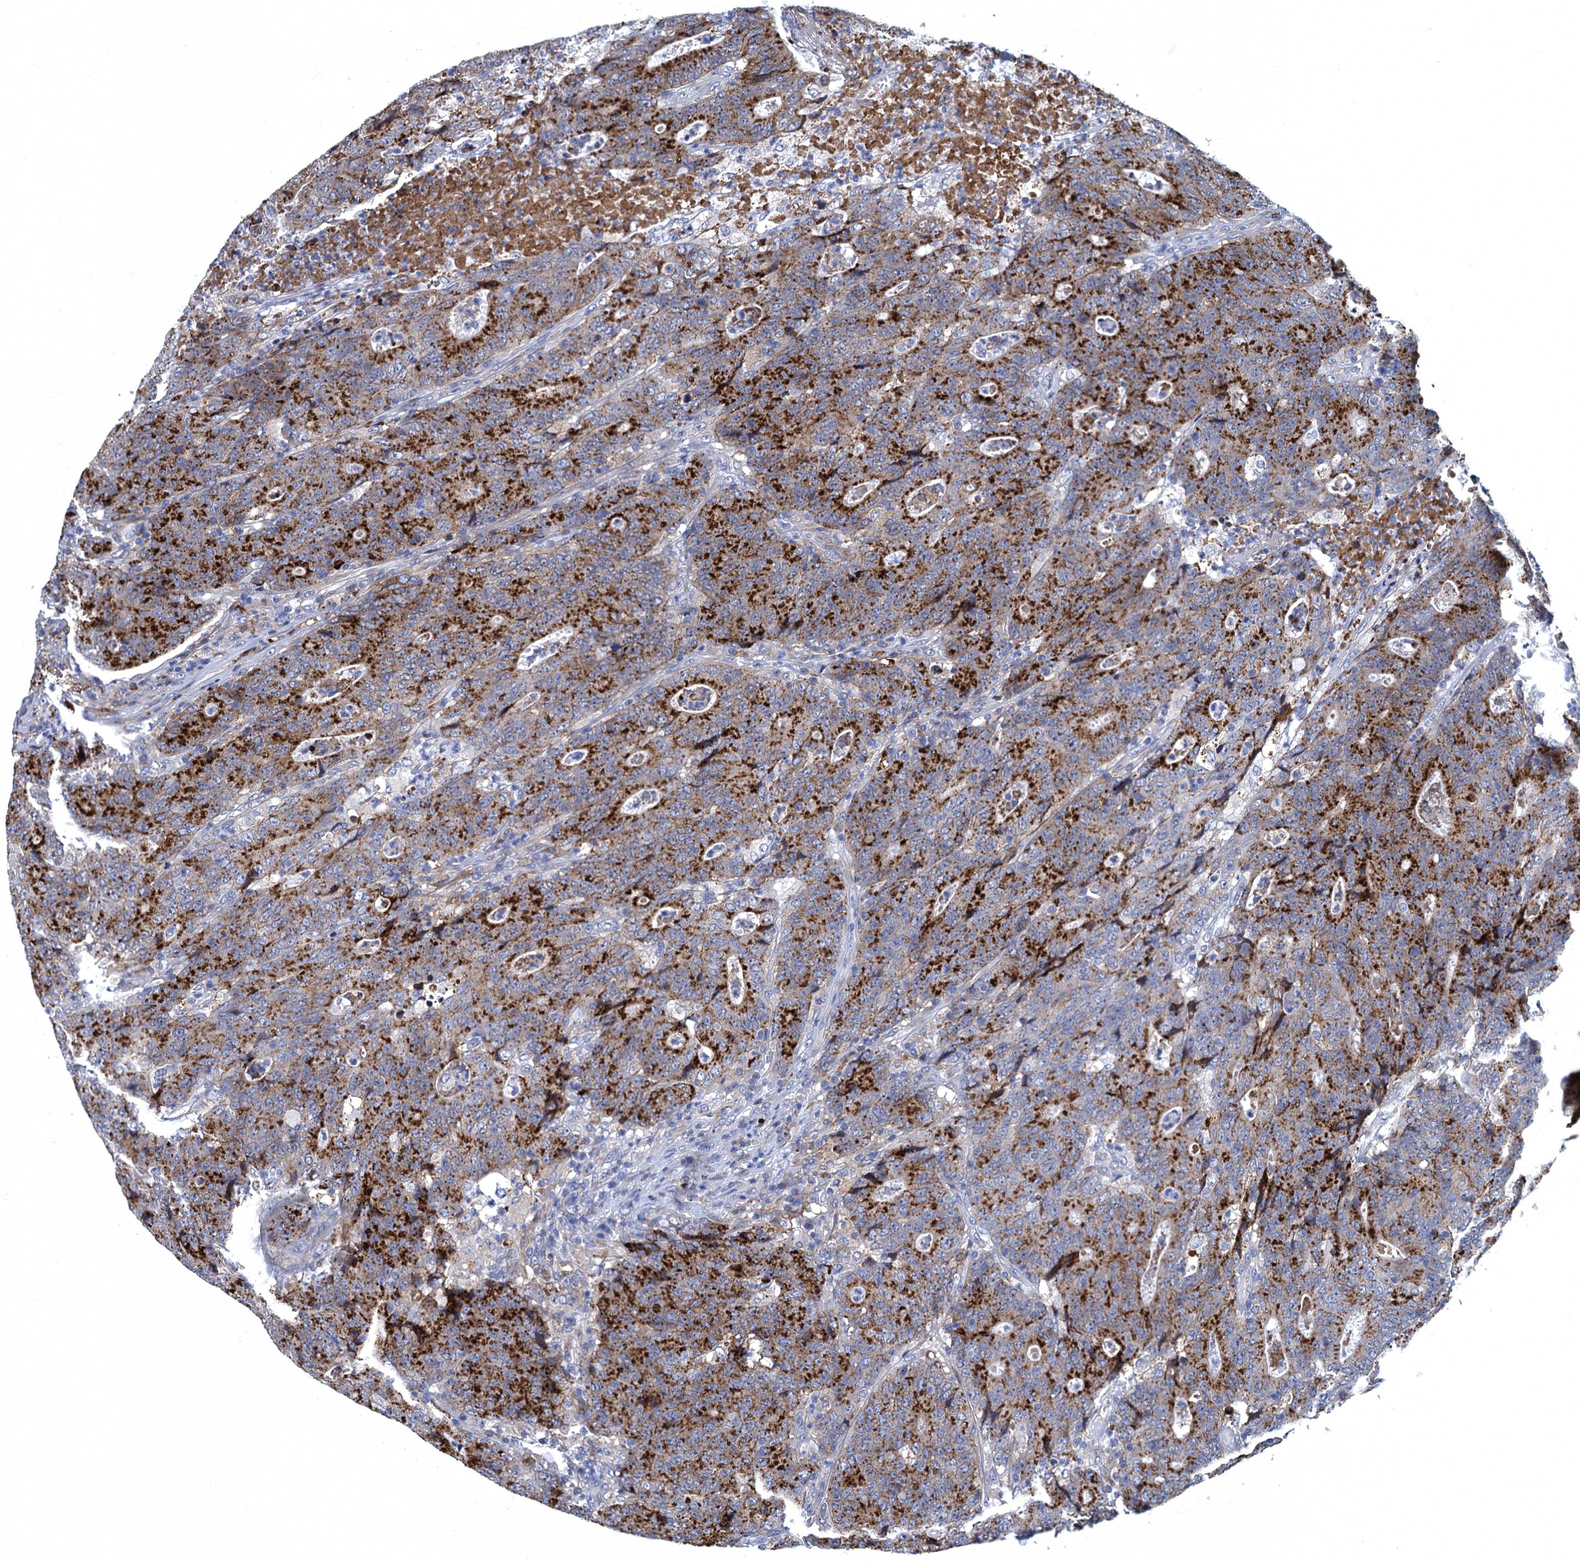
{"staining": {"intensity": "strong", "quantity": ">75%", "location": "cytoplasmic/membranous"}, "tissue": "colorectal cancer", "cell_type": "Tumor cells", "image_type": "cancer", "snomed": [{"axis": "morphology", "description": "Adenocarcinoma, NOS"}, {"axis": "topography", "description": "Colon"}], "caption": "The micrograph reveals immunohistochemical staining of colorectal adenocarcinoma. There is strong cytoplasmic/membranous staining is present in approximately >75% of tumor cells. (brown staining indicates protein expression, while blue staining denotes nuclei).", "gene": "DNHD1", "patient": {"sex": "female", "age": 75}}